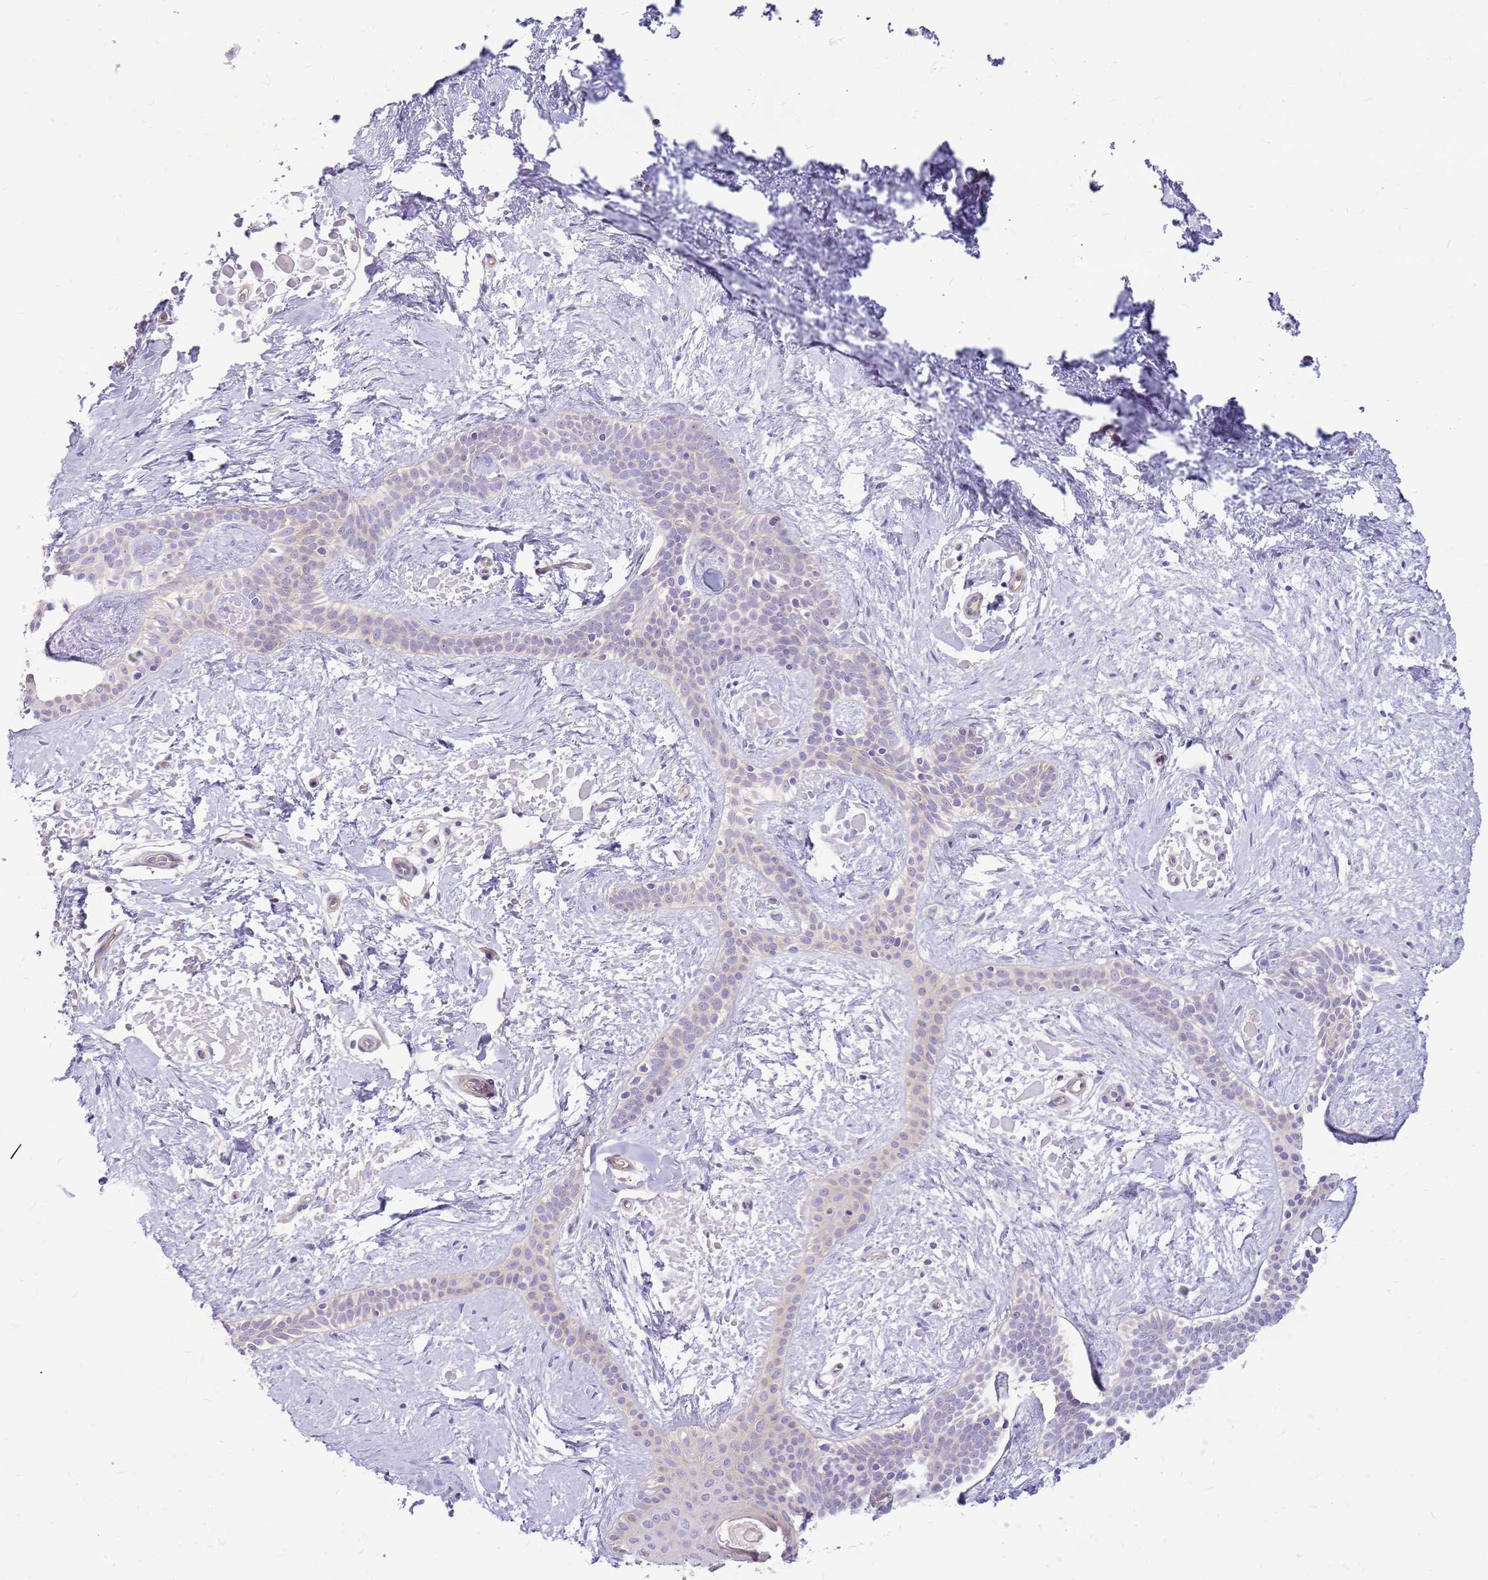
{"staining": {"intensity": "negative", "quantity": "none", "location": "none"}, "tissue": "skin cancer", "cell_type": "Tumor cells", "image_type": "cancer", "snomed": [{"axis": "morphology", "description": "Basal cell carcinoma"}, {"axis": "topography", "description": "Skin"}], "caption": "DAB (3,3'-diaminobenzidine) immunohistochemical staining of skin basal cell carcinoma shows no significant expression in tumor cells. (DAB immunohistochemistry (IHC) visualized using brightfield microscopy, high magnification).", "gene": "MVD", "patient": {"sex": "male", "age": 78}}